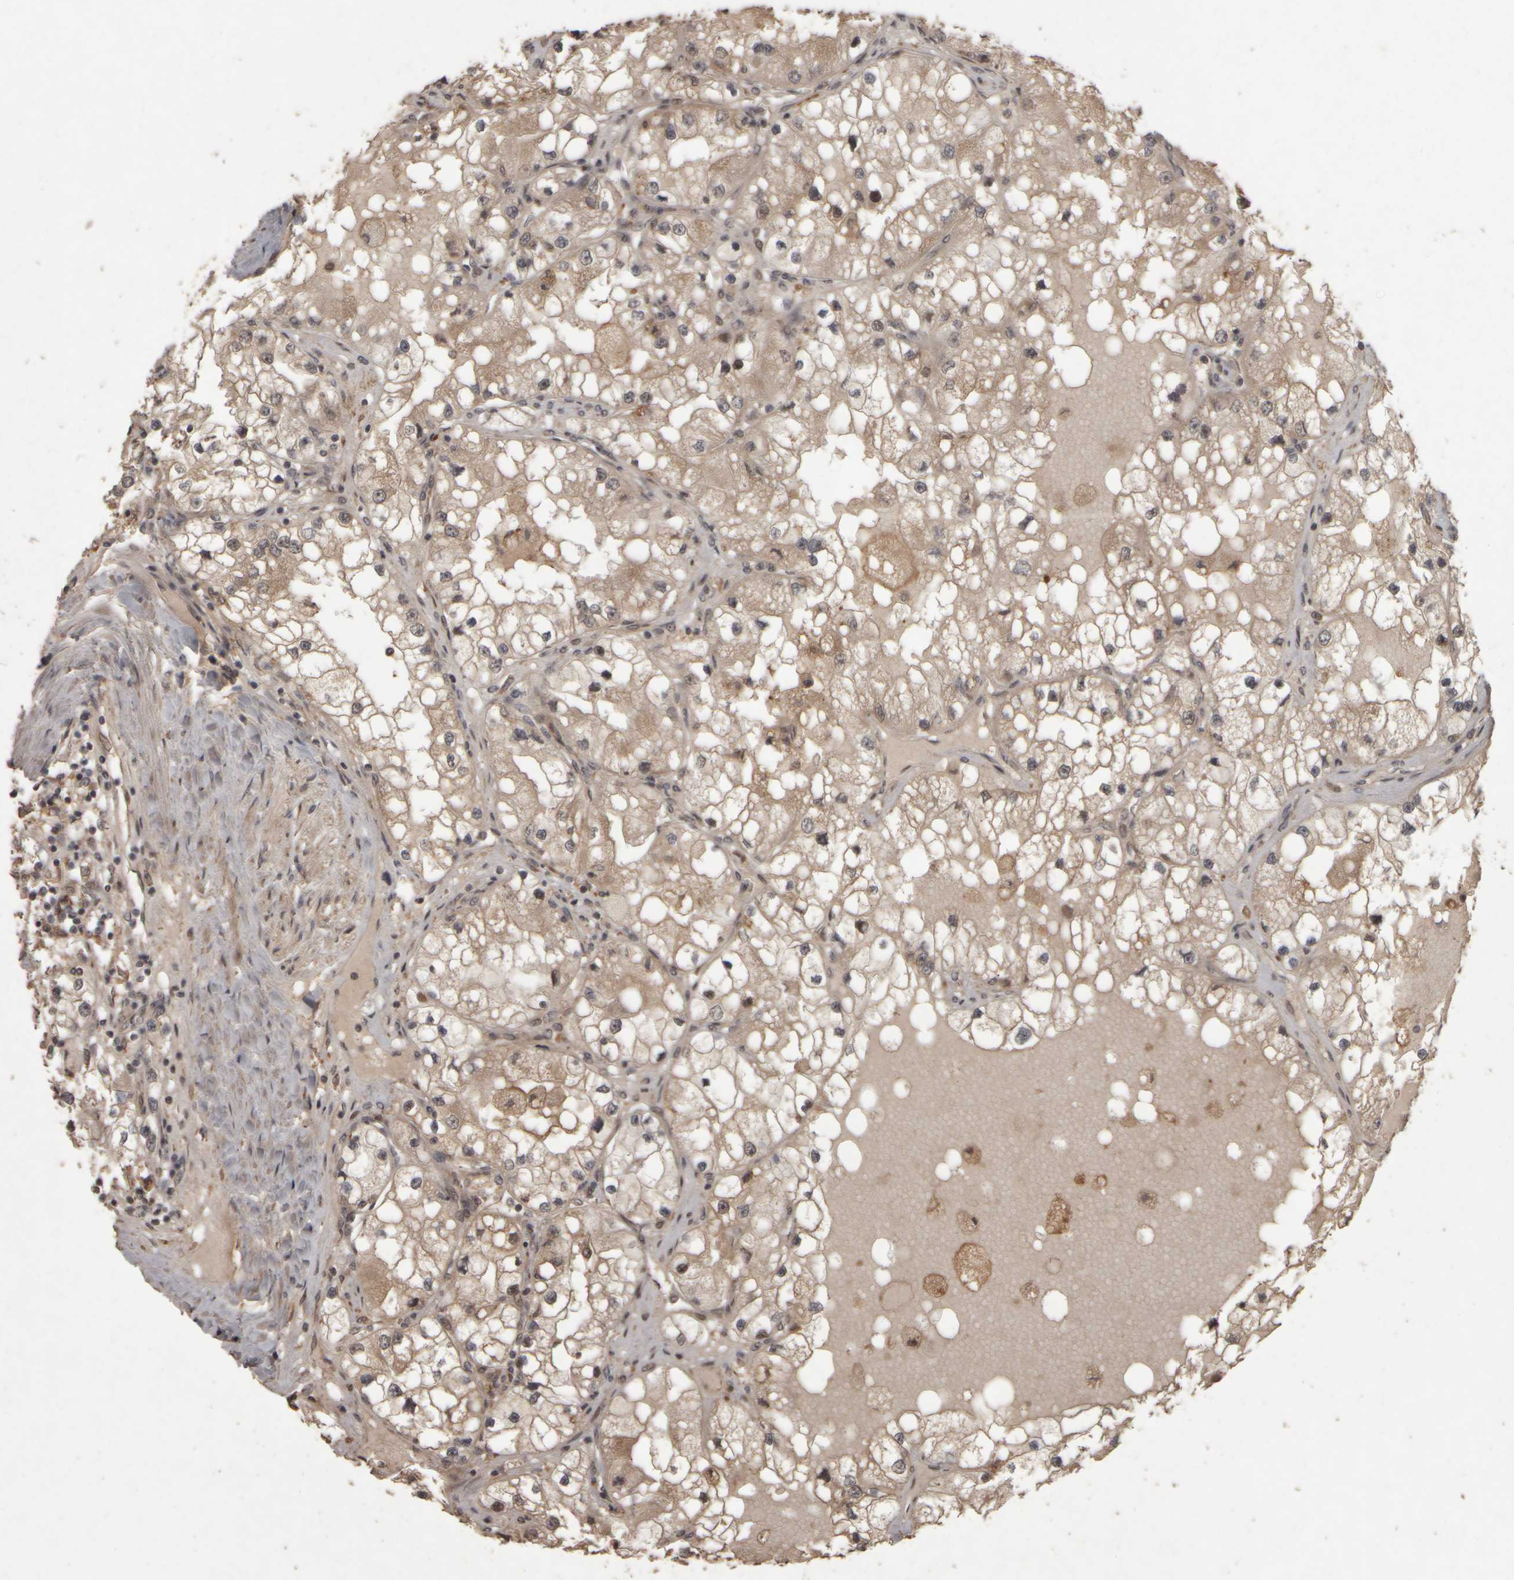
{"staining": {"intensity": "weak", "quantity": ">75%", "location": "cytoplasmic/membranous"}, "tissue": "renal cancer", "cell_type": "Tumor cells", "image_type": "cancer", "snomed": [{"axis": "morphology", "description": "Adenocarcinoma, NOS"}, {"axis": "topography", "description": "Kidney"}], "caption": "Tumor cells exhibit weak cytoplasmic/membranous staining in about >75% of cells in renal adenocarcinoma.", "gene": "ACO1", "patient": {"sex": "male", "age": 68}}